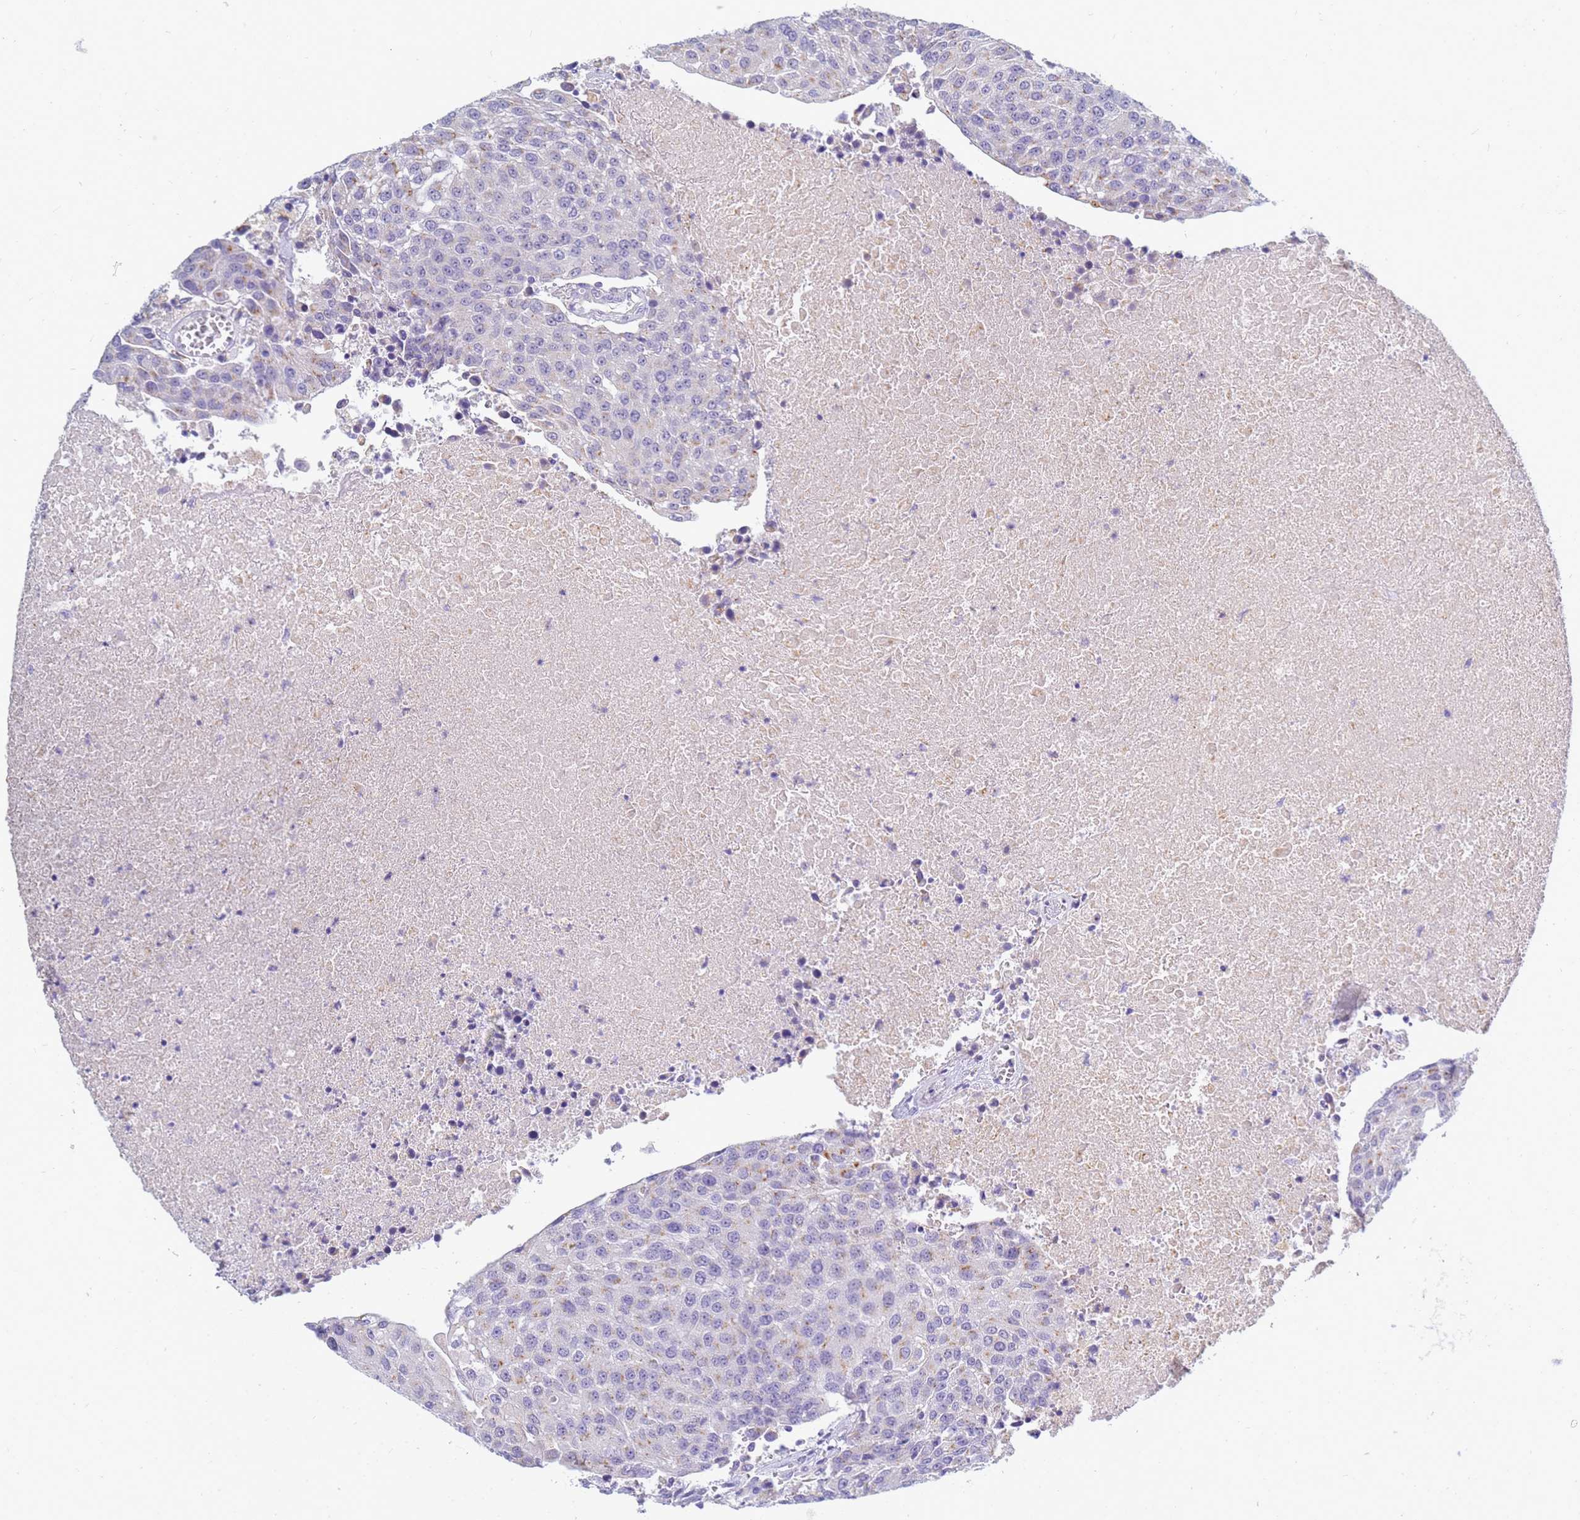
{"staining": {"intensity": "negative", "quantity": "none", "location": "none"}, "tissue": "urothelial cancer", "cell_type": "Tumor cells", "image_type": "cancer", "snomed": [{"axis": "morphology", "description": "Urothelial carcinoma, High grade"}, {"axis": "topography", "description": "Urinary bladder"}], "caption": "There is no significant positivity in tumor cells of urothelial cancer.", "gene": "B3GNT8", "patient": {"sex": "female", "age": 85}}